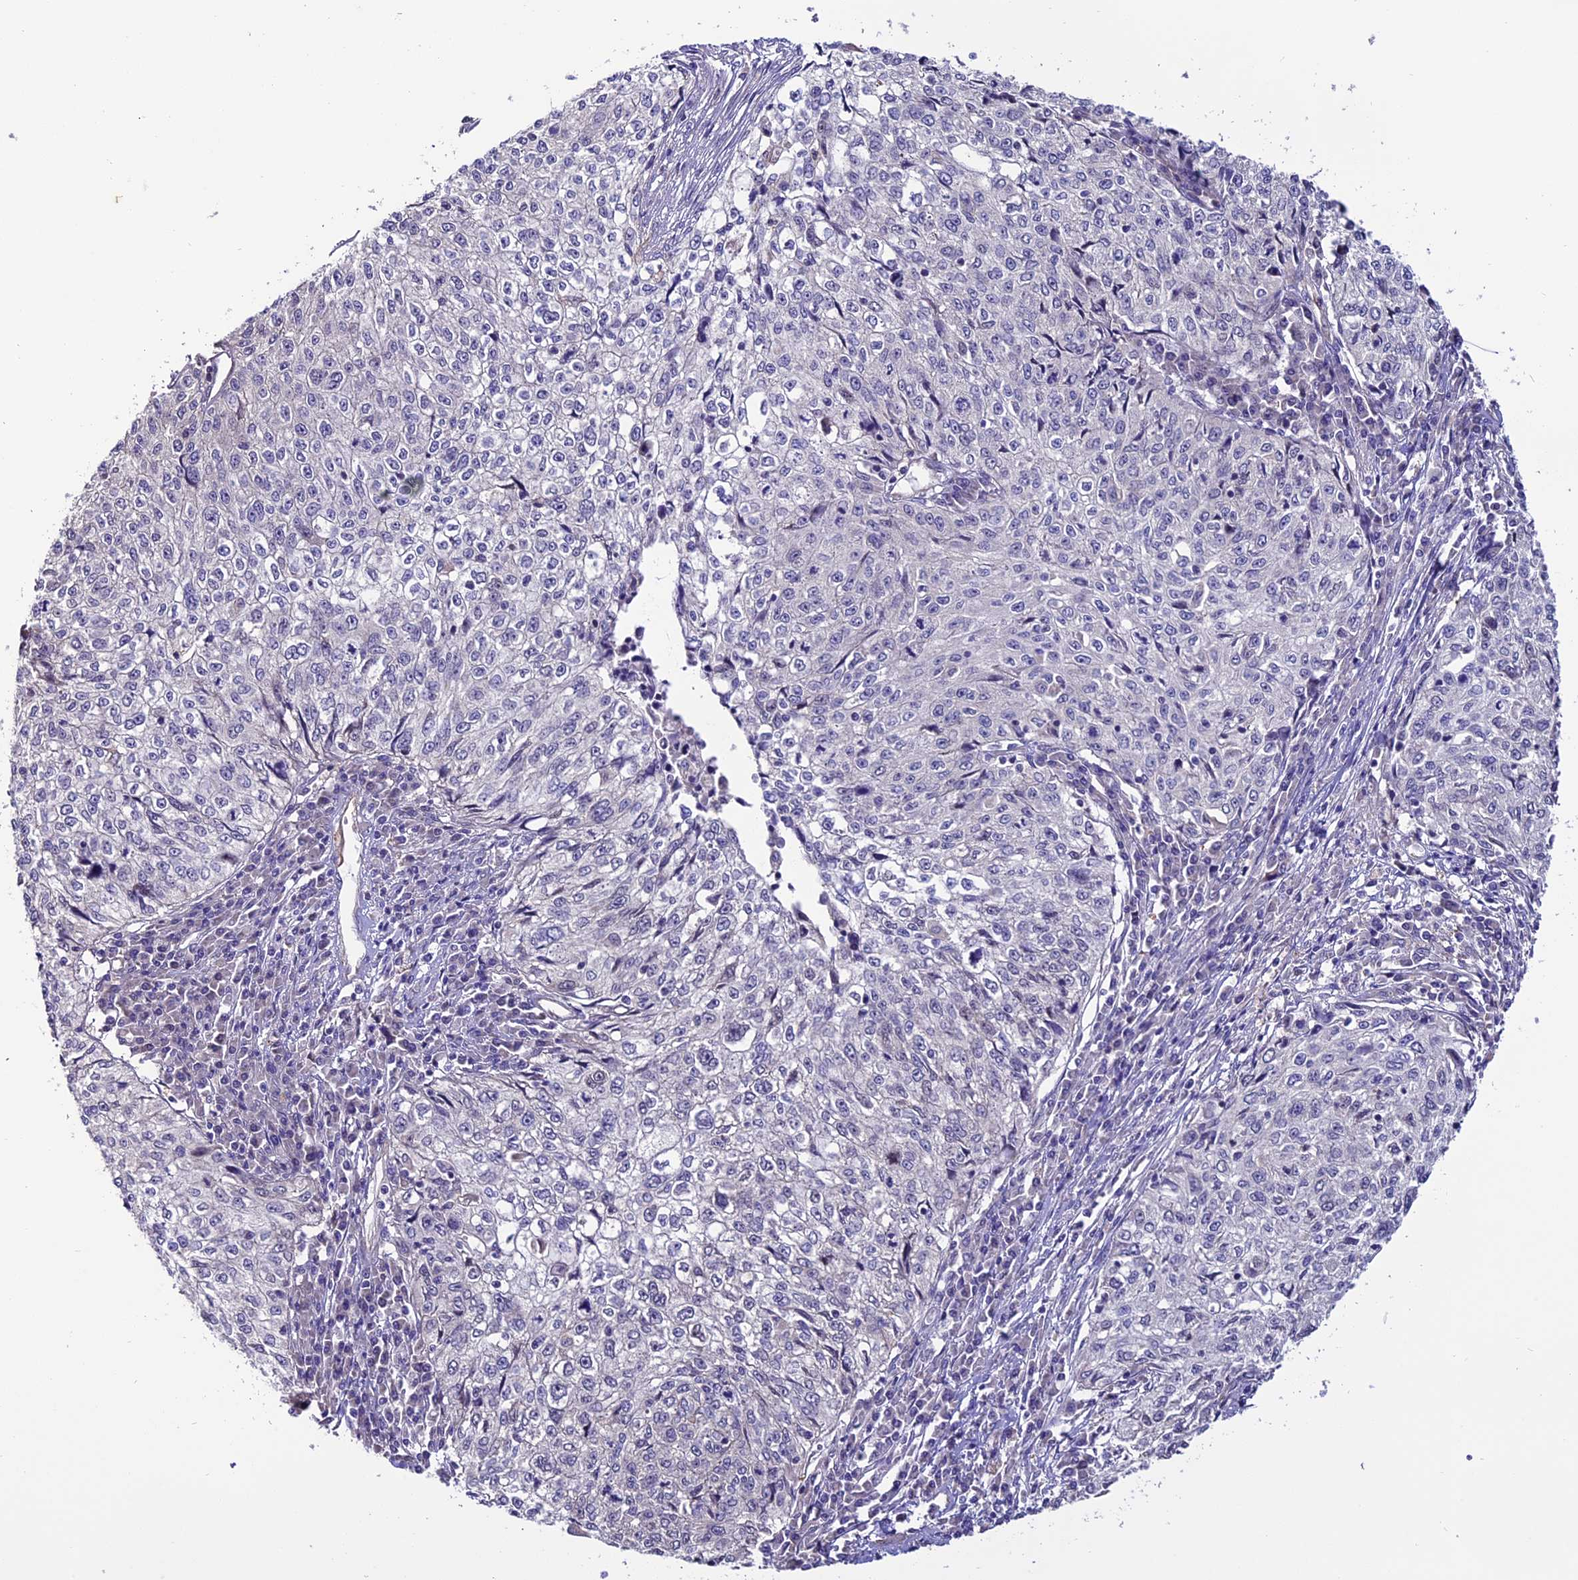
{"staining": {"intensity": "negative", "quantity": "none", "location": "none"}, "tissue": "cervical cancer", "cell_type": "Tumor cells", "image_type": "cancer", "snomed": [{"axis": "morphology", "description": "Squamous cell carcinoma, NOS"}, {"axis": "topography", "description": "Cervix"}], "caption": "Protein analysis of squamous cell carcinoma (cervical) displays no significant expression in tumor cells.", "gene": "PDILT", "patient": {"sex": "female", "age": 57}}